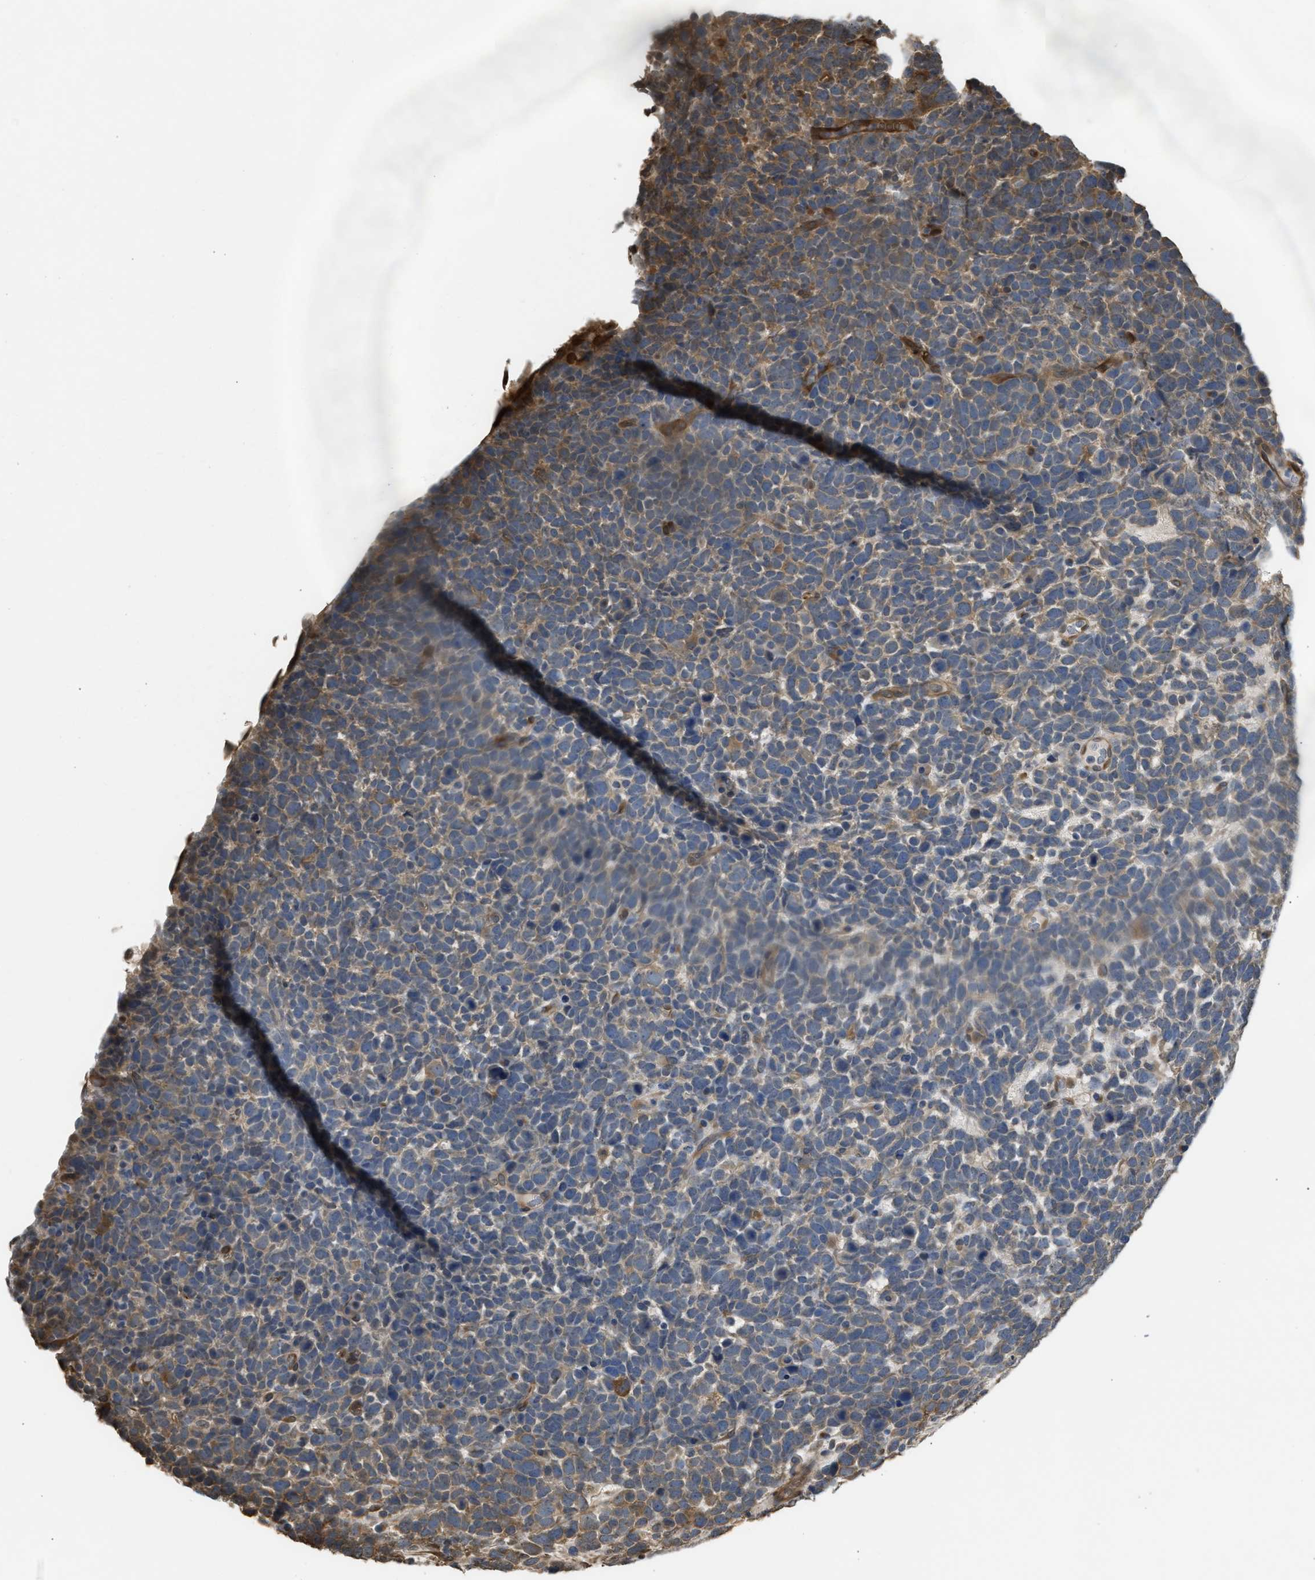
{"staining": {"intensity": "moderate", "quantity": "<25%", "location": "cytoplasmic/membranous"}, "tissue": "urothelial cancer", "cell_type": "Tumor cells", "image_type": "cancer", "snomed": [{"axis": "morphology", "description": "Urothelial carcinoma, High grade"}, {"axis": "topography", "description": "Urinary bladder"}], "caption": "A high-resolution histopathology image shows immunohistochemistry (IHC) staining of urothelial carcinoma (high-grade), which reveals moderate cytoplasmic/membranous positivity in approximately <25% of tumor cells.", "gene": "BAG3", "patient": {"sex": "female", "age": 82}}